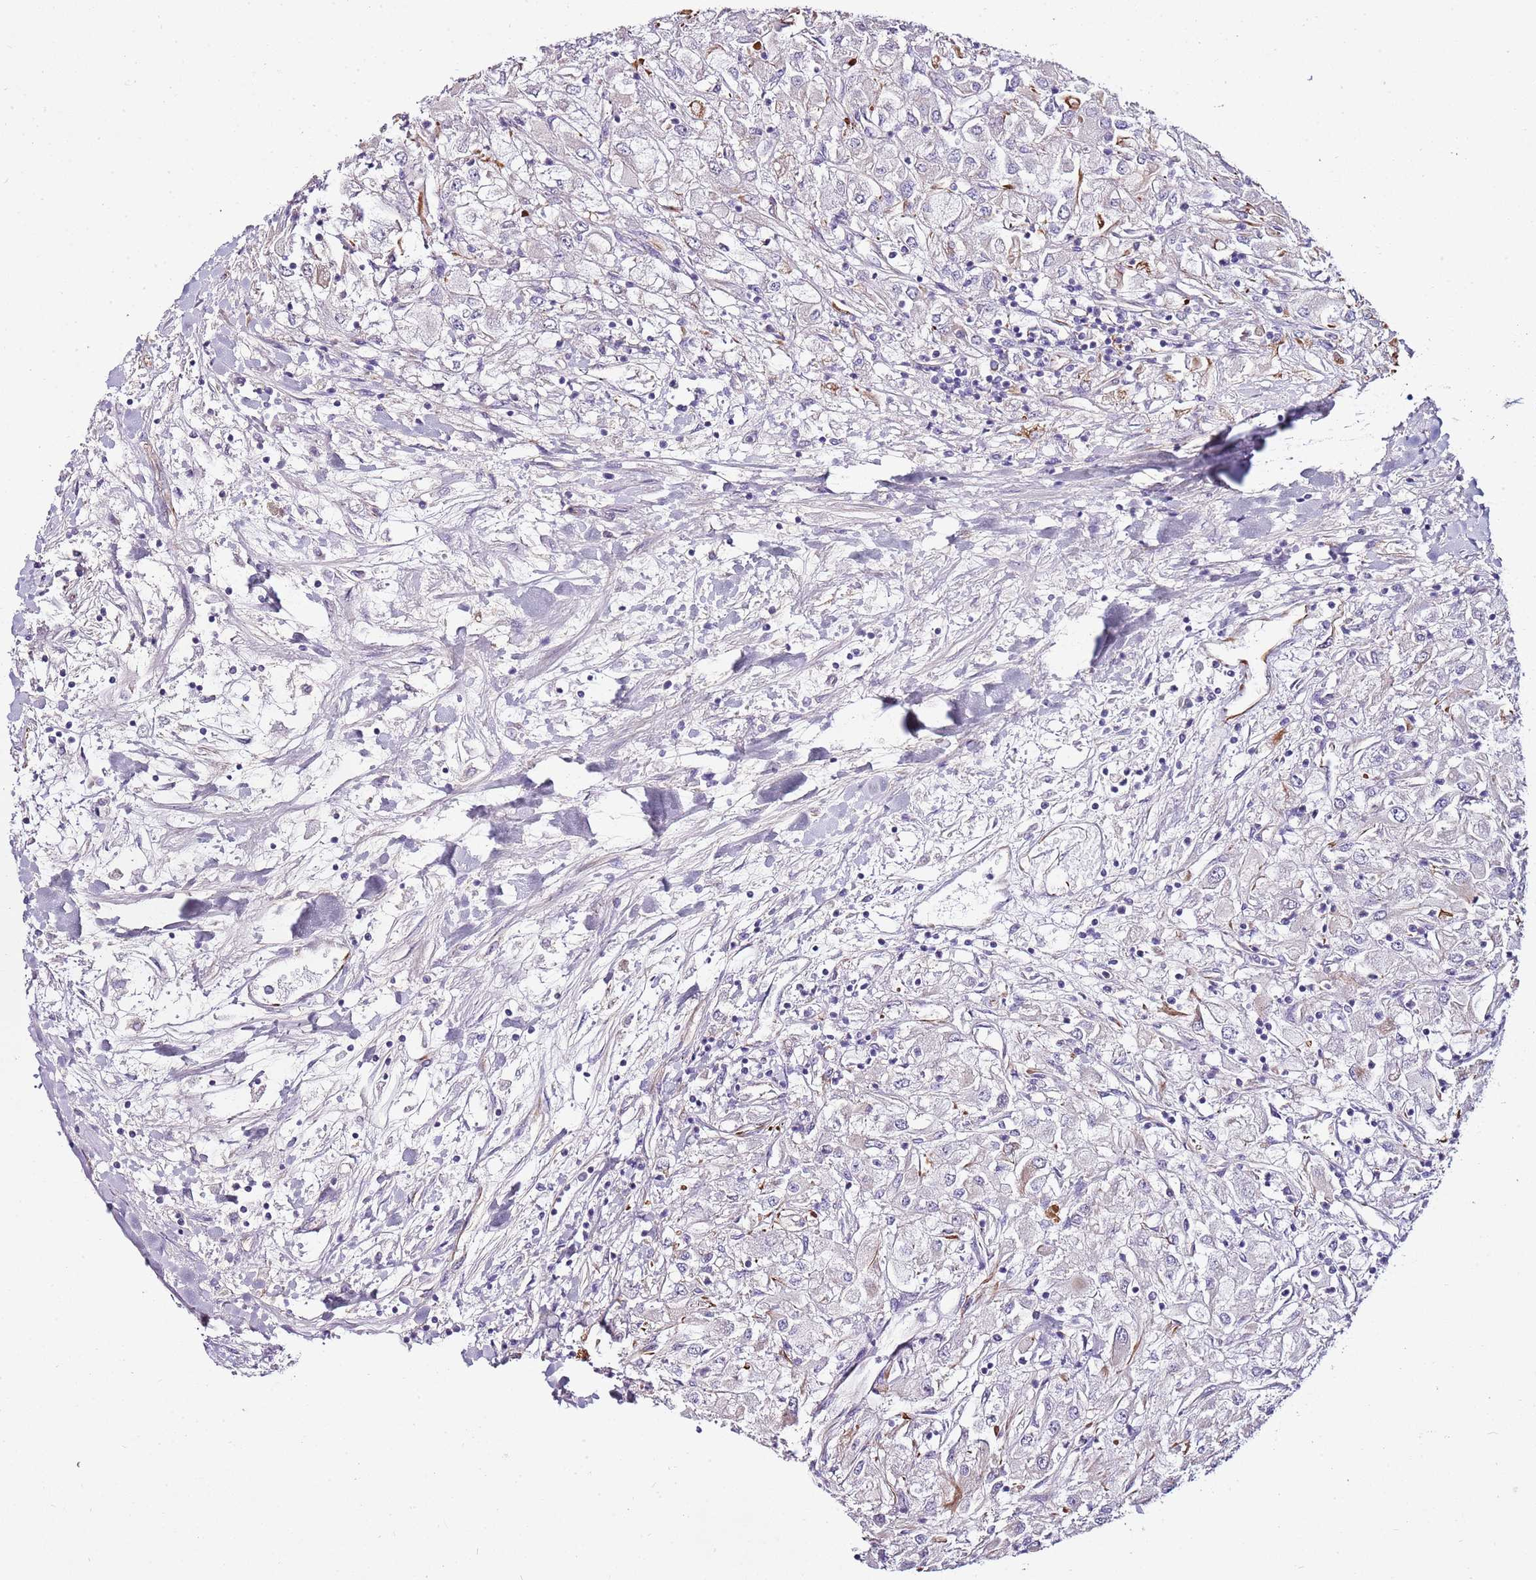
{"staining": {"intensity": "negative", "quantity": "none", "location": "none"}, "tissue": "renal cancer", "cell_type": "Tumor cells", "image_type": "cancer", "snomed": [{"axis": "morphology", "description": "Adenocarcinoma, NOS"}, {"axis": "topography", "description": "Kidney"}], "caption": "Immunohistochemistry of renal cancer (adenocarcinoma) exhibits no staining in tumor cells. Brightfield microscopy of immunohistochemistry stained with DAB (brown) and hematoxylin (blue), captured at high magnification.", "gene": "ZNF786", "patient": {"sex": "male", "age": 80}}